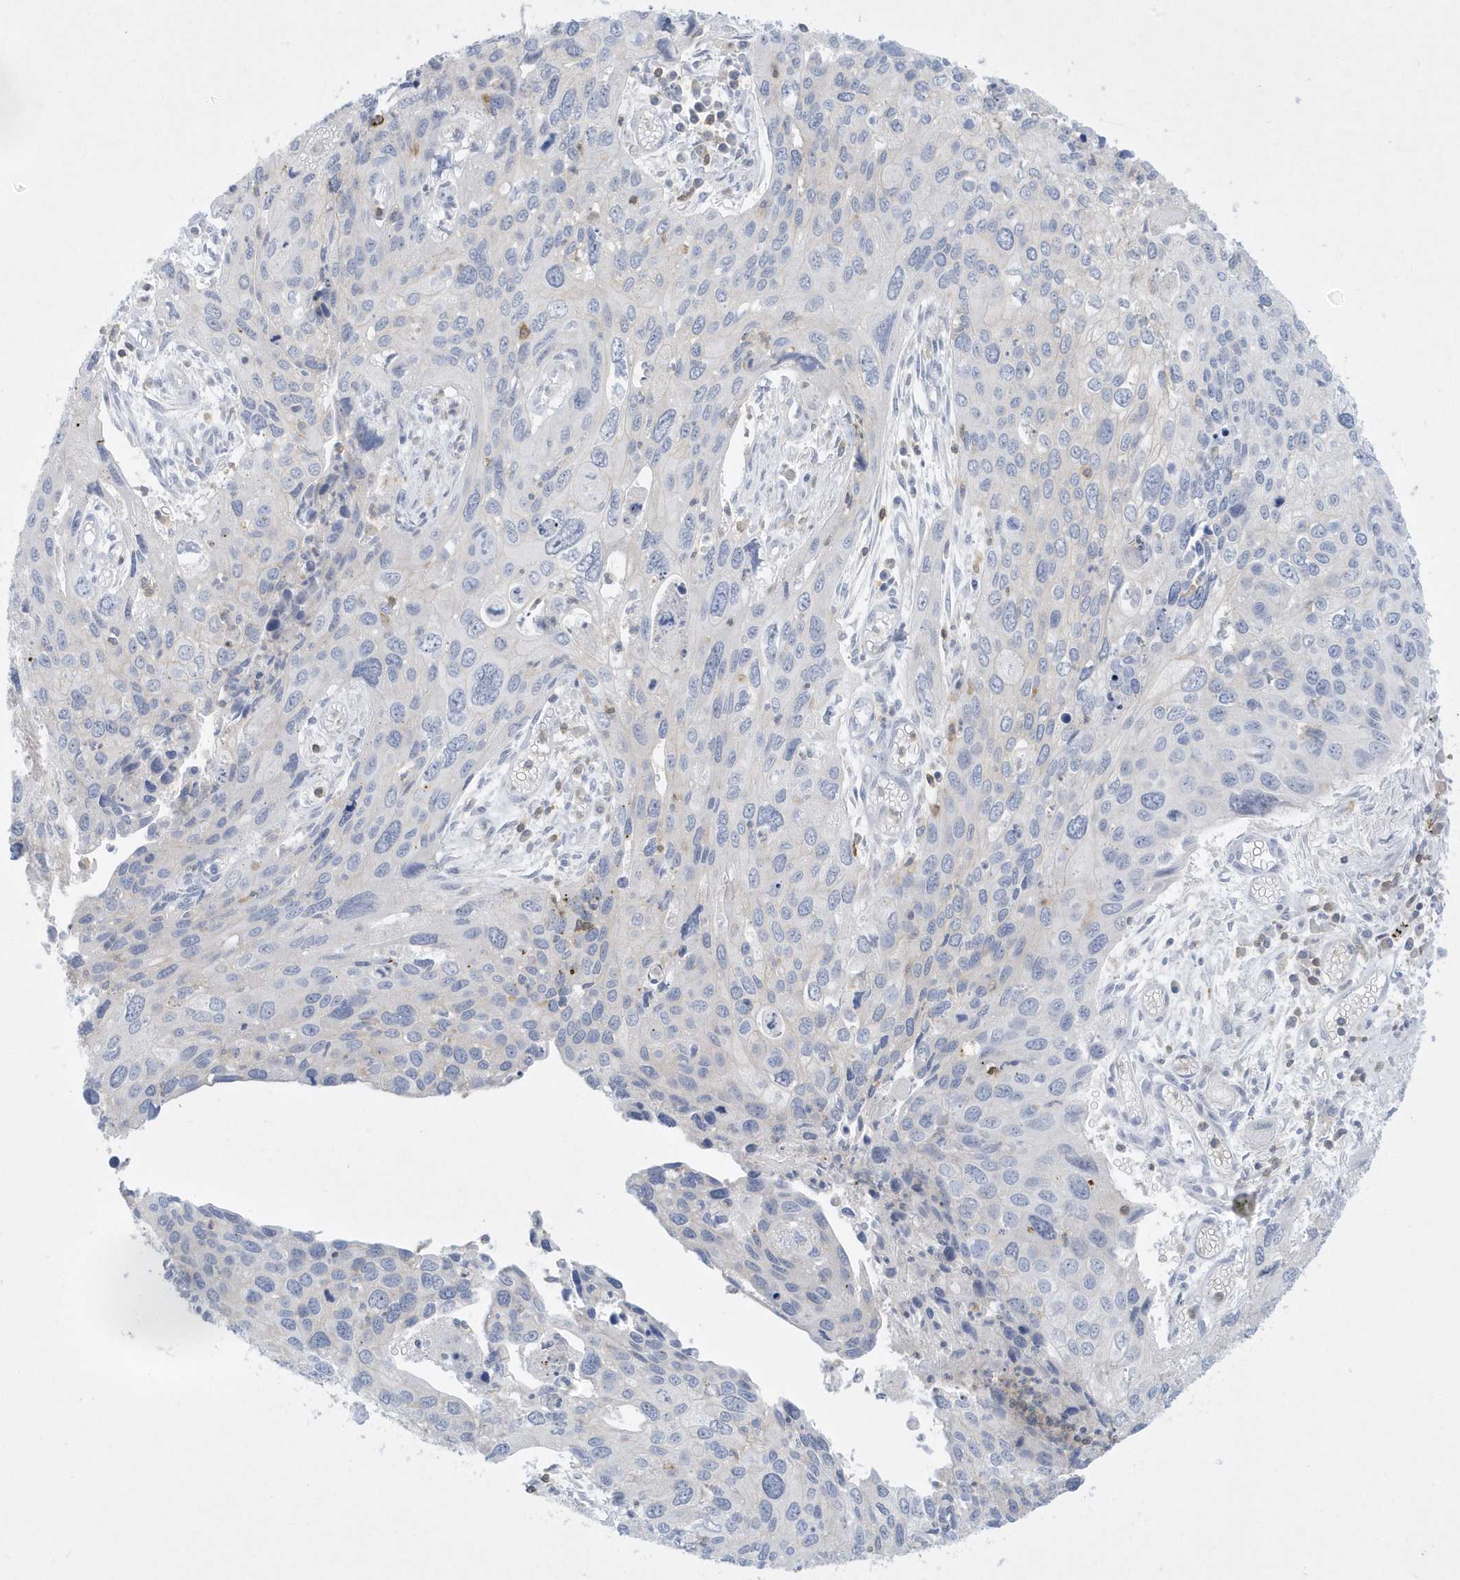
{"staining": {"intensity": "negative", "quantity": "none", "location": "none"}, "tissue": "cervical cancer", "cell_type": "Tumor cells", "image_type": "cancer", "snomed": [{"axis": "morphology", "description": "Squamous cell carcinoma, NOS"}, {"axis": "topography", "description": "Cervix"}], "caption": "IHC image of human cervical cancer (squamous cell carcinoma) stained for a protein (brown), which shows no staining in tumor cells.", "gene": "PSD4", "patient": {"sex": "female", "age": 55}}